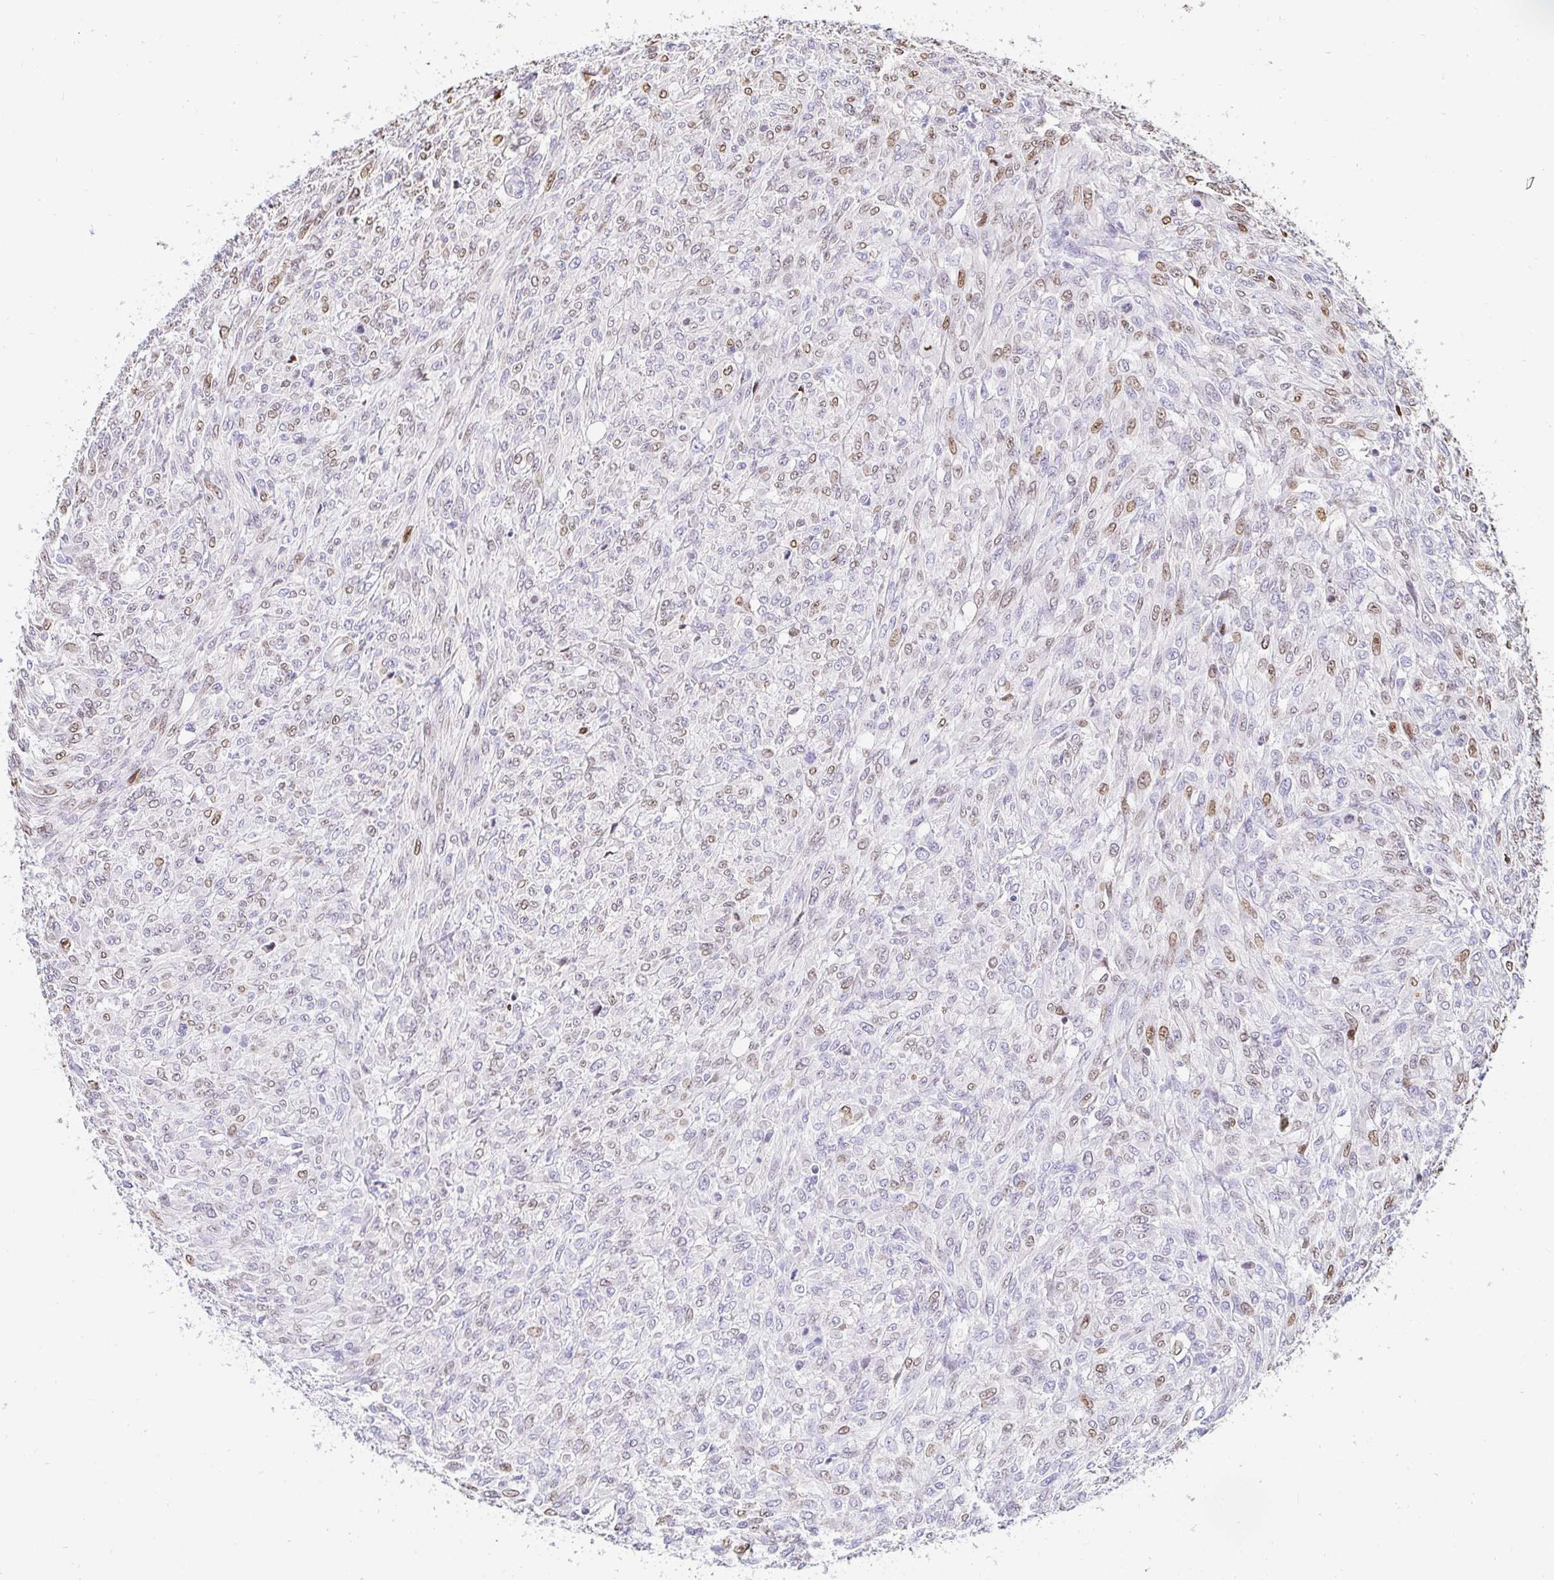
{"staining": {"intensity": "weak", "quantity": "25%-75%", "location": "nuclear"}, "tissue": "renal cancer", "cell_type": "Tumor cells", "image_type": "cancer", "snomed": [{"axis": "morphology", "description": "Adenocarcinoma, NOS"}, {"axis": "topography", "description": "Kidney"}], "caption": "Immunohistochemistry (IHC) (DAB) staining of human adenocarcinoma (renal) demonstrates weak nuclear protein positivity in approximately 25%-75% of tumor cells.", "gene": "CAPSL", "patient": {"sex": "male", "age": 58}}